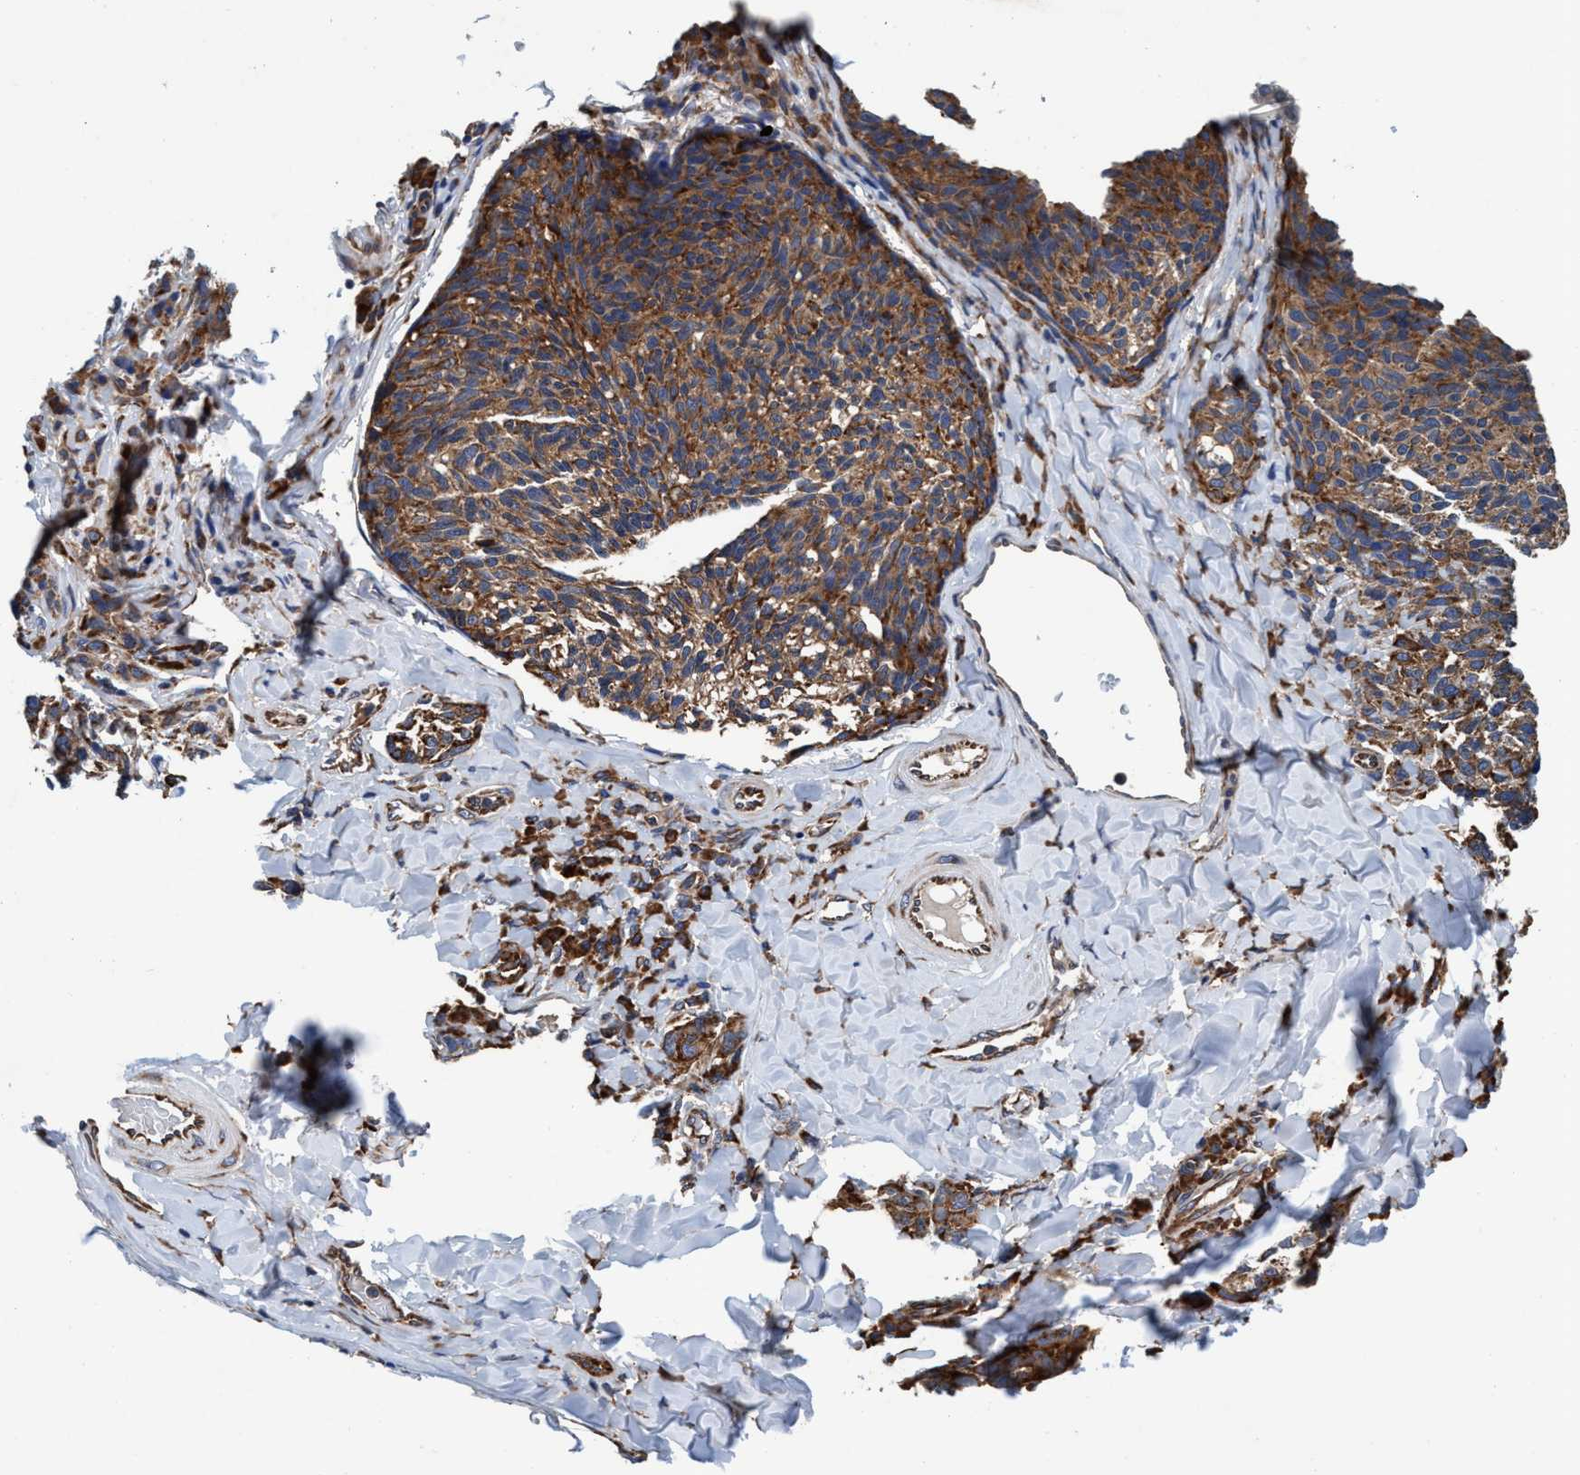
{"staining": {"intensity": "moderate", "quantity": ">75%", "location": "cytoplasmic/membranous"}, "tissue": "melanoma", "cell_type": "Tumor cells", "image_type": "cancer", "snomed": [{"axis": "morphology", "description": "Malignant melanoma, NOS"}, {"axis": "topography", "description": "Skin"}], "caption": "A brown stain highlights moderate cytoplasmic/membranous positivity of a protein in malignant melanoma tumor cells. The staining was performed using DAB (3,3'-diaminobenzidine), with brown indicating positive protein expression. Nuclei are stained blue with hematoxylin.", "gene": "ENDOG", "patient": {"sex": "female", "age": 73}}